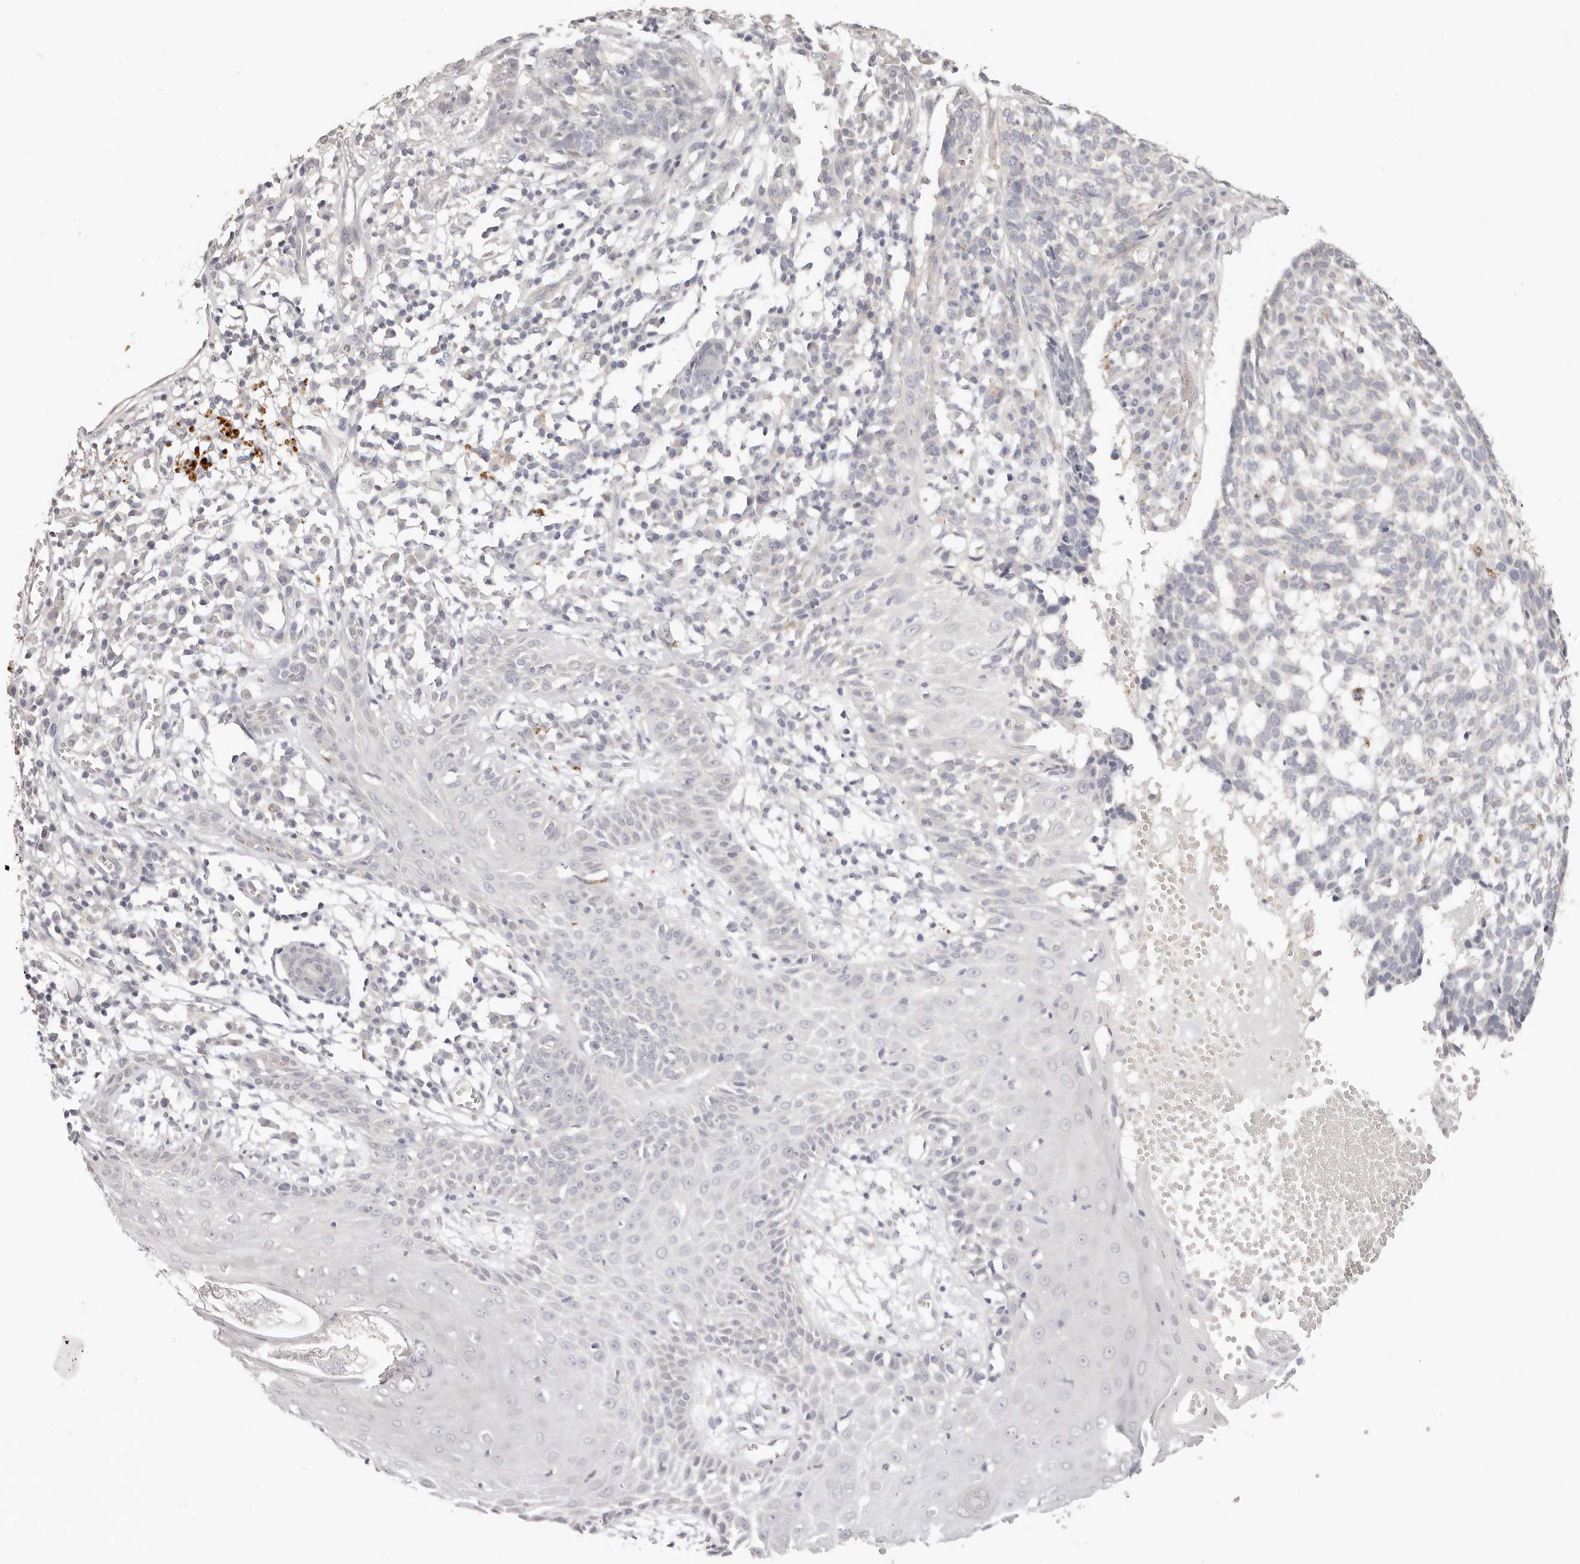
{"staining": {"intensity": "negative", "quantity": "none", "location": "none"}, "tissue": "skin cancer", "cell_type": "Tumor cells", "image_type": "cancer", "snomed": [{"axis": "morphology", "description": "Basal cell carcinoma"}, {"axis": "topography", "description": "Skin"}], "caption": "An immunohistochemistry photomicrograph of skin cancer is shown. There is no staining in tumor cells of skin cancer. The staining was performed using DAB to visualize the protein expression in brown, while the nuclei were stained in blue with hematoxylin (Magnification: 20x).", "gene": "GGPS1", "patient": {"sex": "male", "age": 85}}